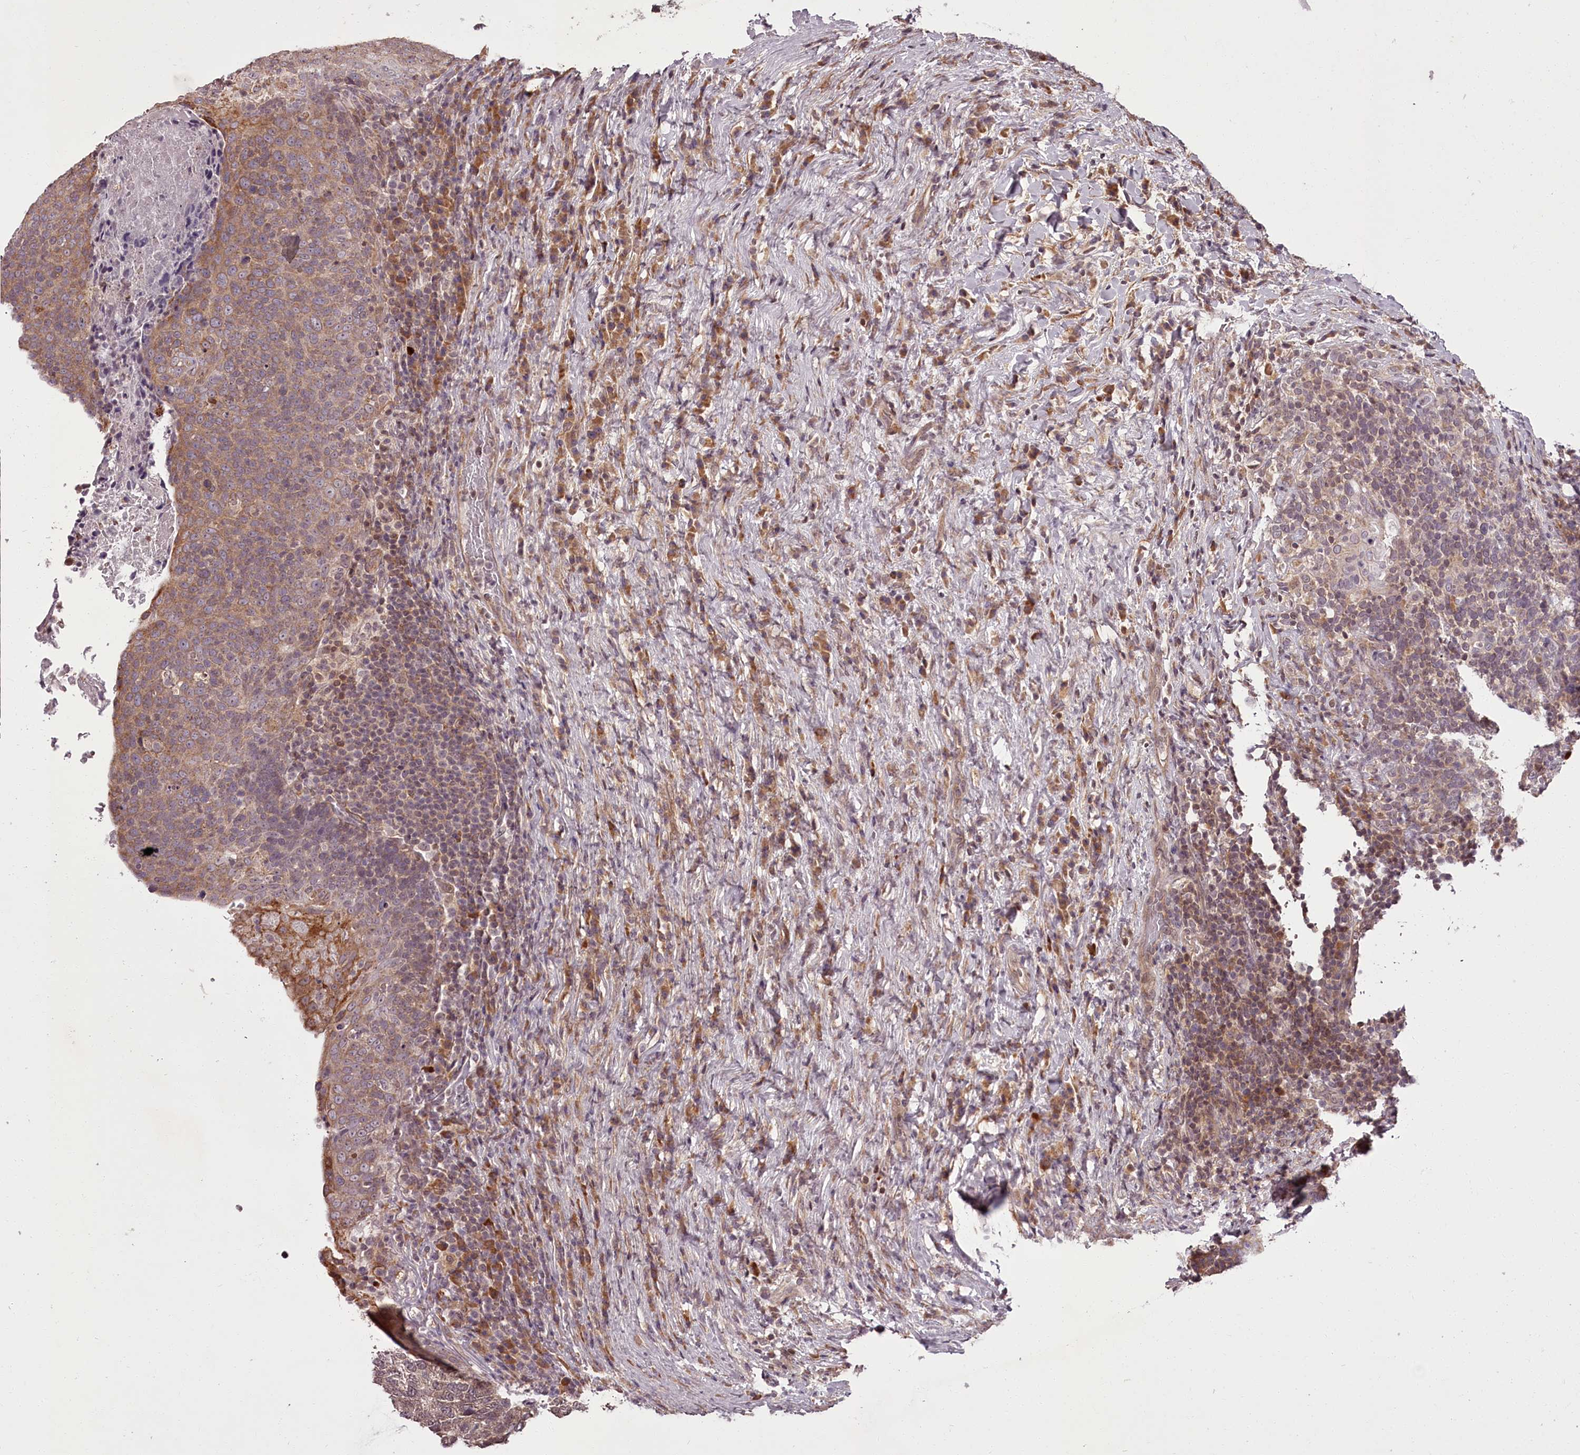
{"staining": {"intensity": "moderate", "quantity": "25%-75%", "location": "cytoplasmic/membranous"}, "tissue": "head and neck cancer", "cell_type": "Tumor cells", "image_type": "cancer", "snomed": [{"axis": "morphology", "description": "Squamous cell carcinoma, NOS"}, {"axis": "morphology", "description": "Squamous cell carcinoma, metastatic, NOS"}, {"axis": "topography", "description": "Lymph node"}, {"axis": "topography", "description": "Head-Neck"}], "caption": "Metastatic squamous cell carcinoma (head and neck) stained for a protein shows moderate cytoplasmic/membranous positivity in tumor cells.", "gene": "CCDC92", "patient": {"sex": "male", "age": 62}}